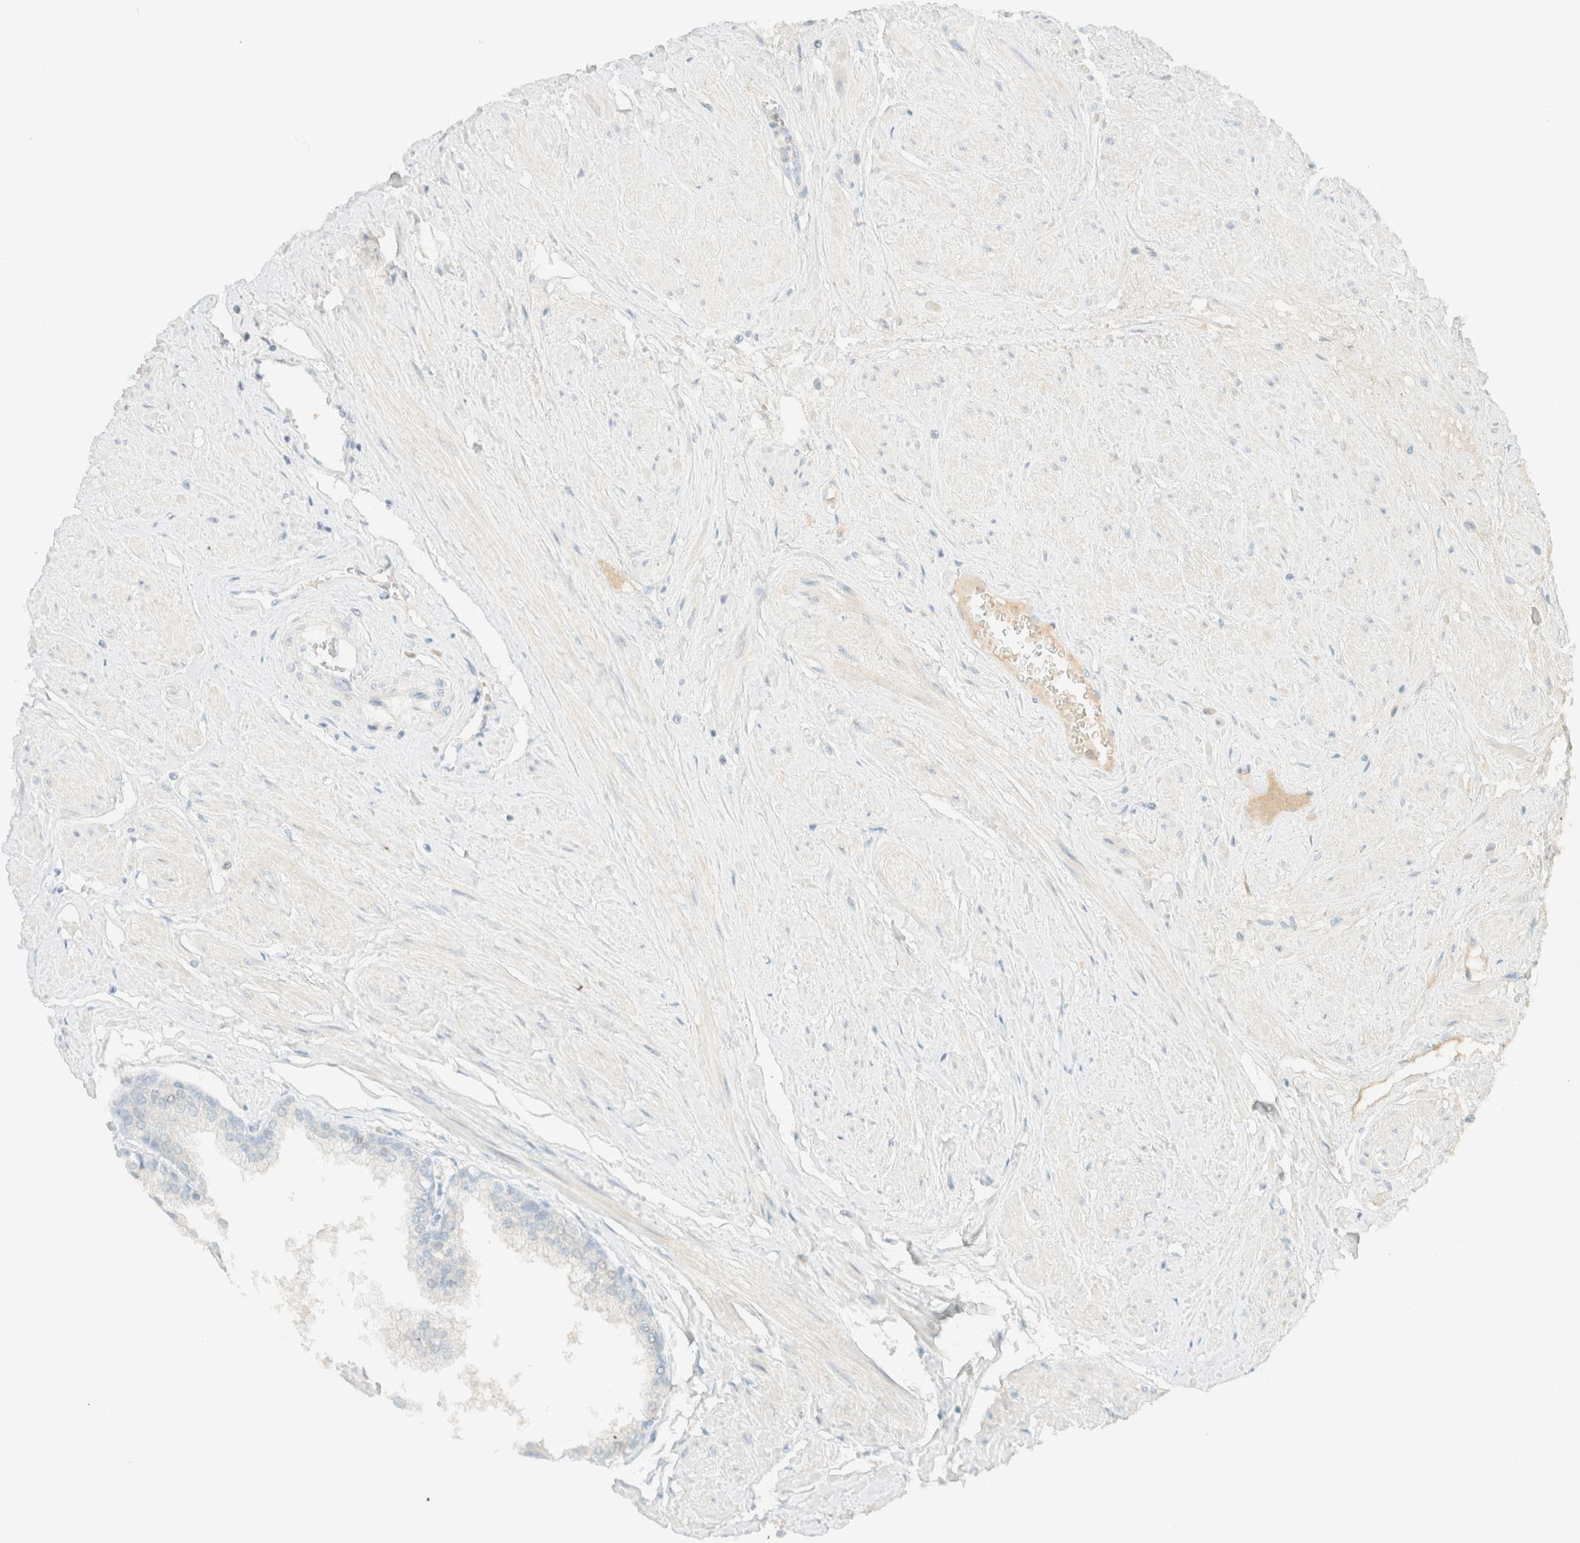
{"staining": {"intensity": "negative", "quantity": "none", "location": "none"}, "tissue": "seminal vesicle", "cell_type": "Glandular cells", "image_type": "normal", "snomed": [{"axis": "morphology", "description": "Normal tissue, NOS"}, {"axis": "topography", "description": "Prostate"}, {"axis": "topography", "description": "Seminal veicle"}], "caption": "High power microscopy histopathology image of an IHC image of unremarkable seminal vesicle, revealing no significant expression in glandular cells.", "gene": "GPA33", "patient": {"sex": "male", "age": 60}}